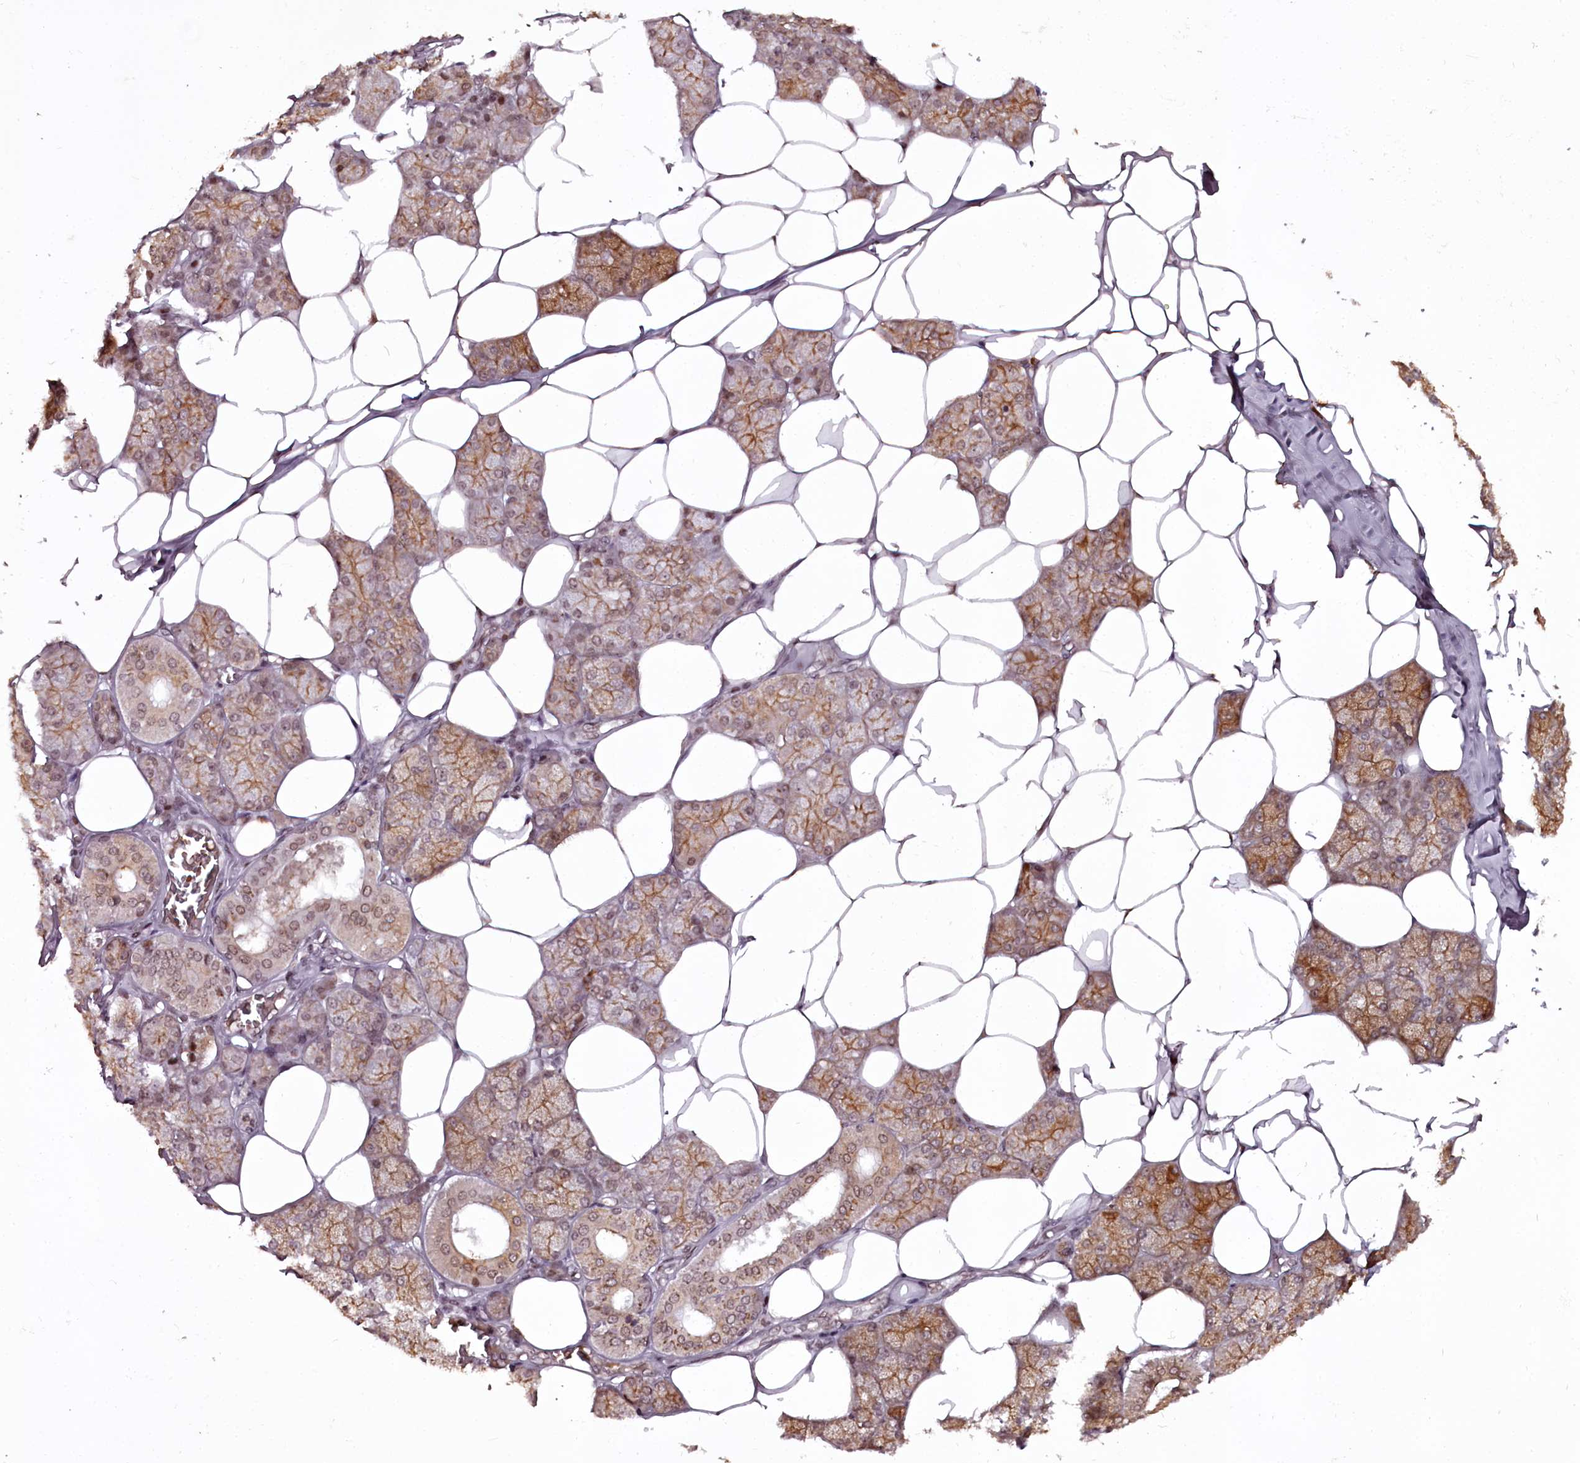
{"staining": {"intensity": "strong", "quantity": "25%-75%", "location": "cytoplasmic/membranous,nuclear"}, "tissue": "salivary gland", "cell_type": "Glandular cells", "image_type": "normal", "snomed": [{"axis": "morphology", "description": "Normal tissue, NOS"}, {"axis": "topography", "description": "Salivary gland"}], "caption": "Immunohistochemistry (IHC) micrograph of unremarkable human salivary gland stained for a protein (brown), which exhibits high levels of strong cytoplasmic/membranous,nuclear expression in approximately 25%-75% of glandular cells.", "gene": "THYN1", "patient": {"sex": "male", "age": 62}}